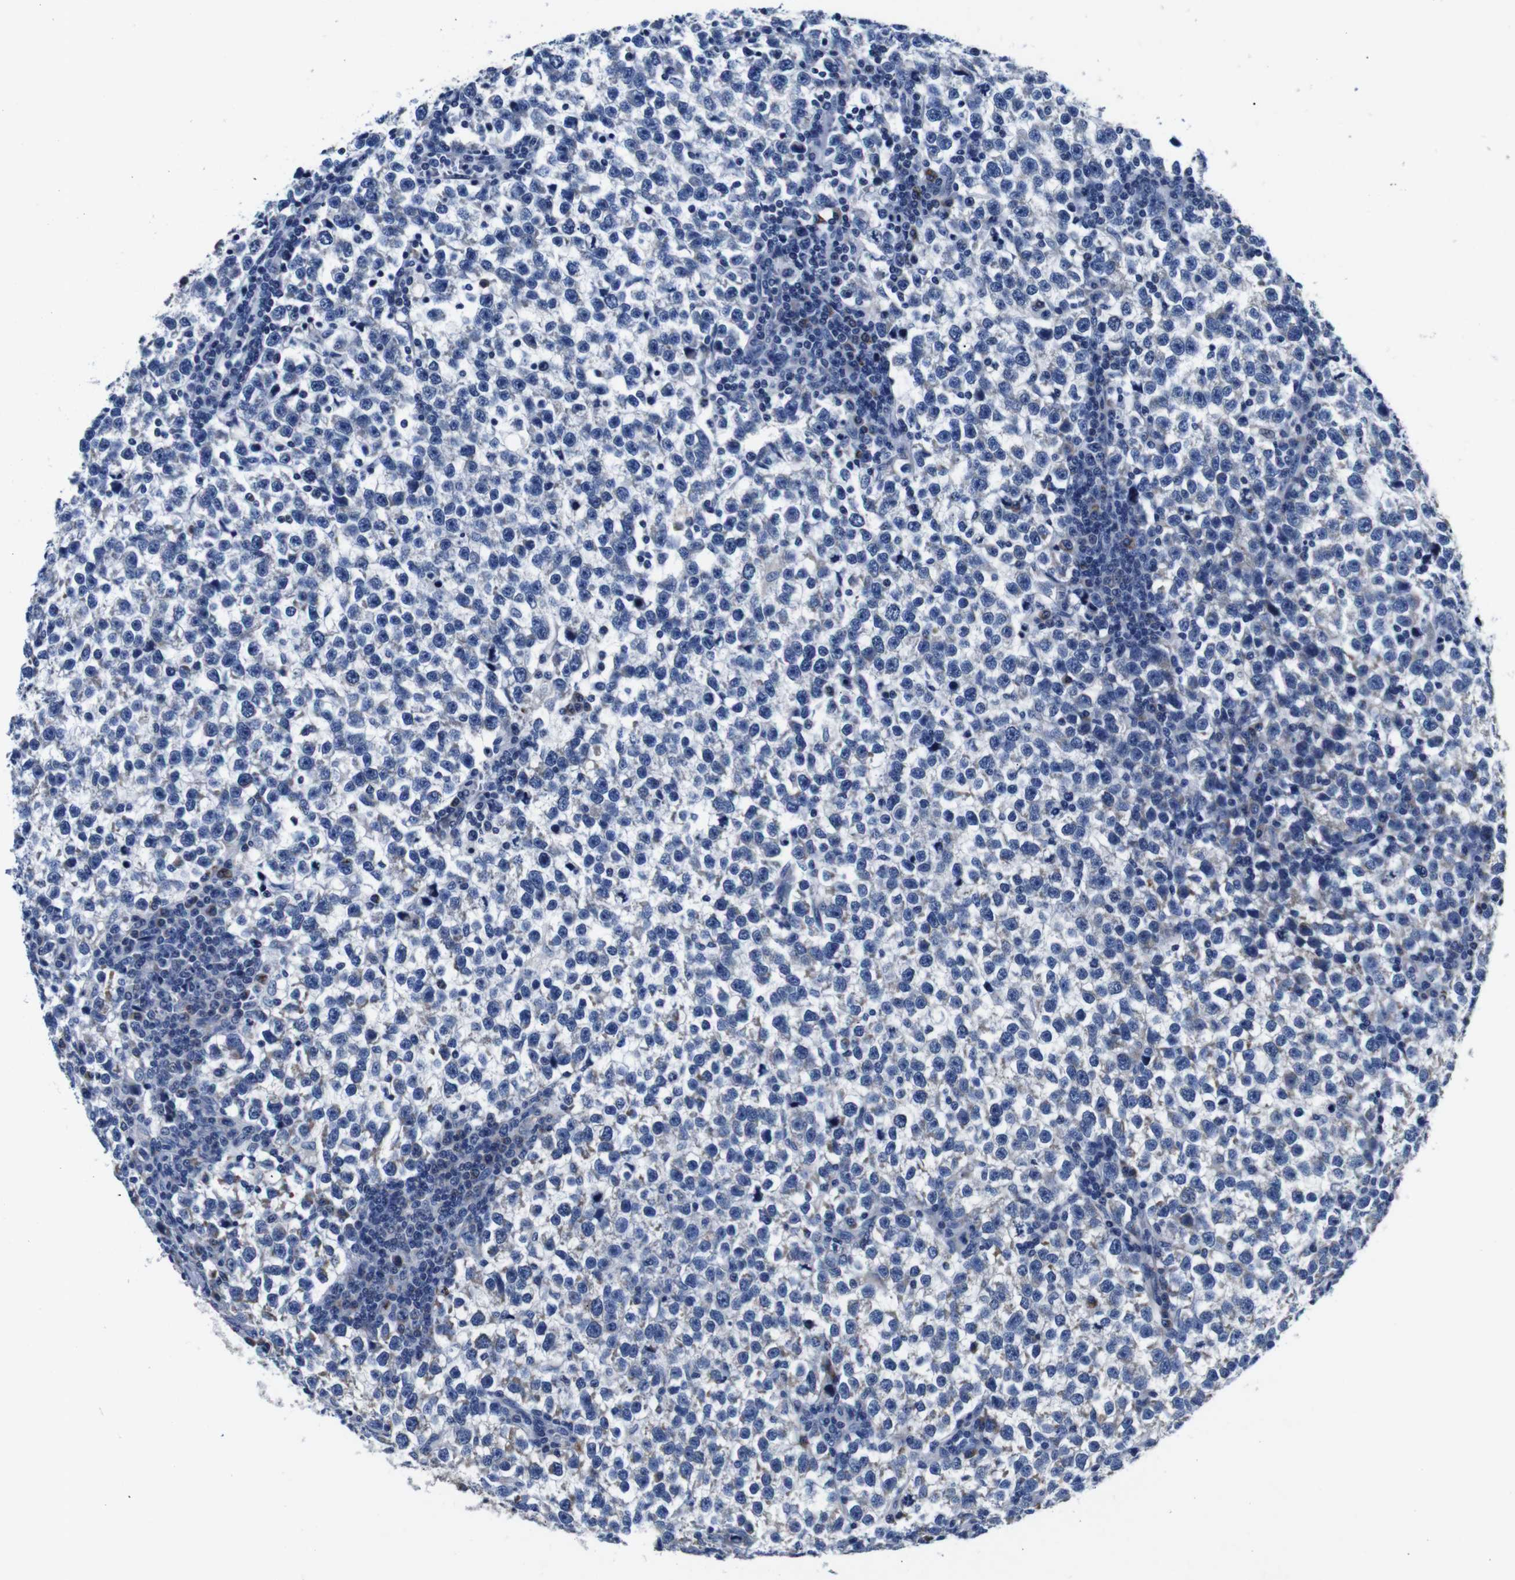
{"staining": {"intensity": "negative", "quantity": "none", "location": "none"}, "tissue": "testis cancer", "cell_type": "Tumor cells", "image_type": "cancer", "snomed": [{"axis": "morphology", "description": "Normal tissue, NOS"}, {"axis": "morphology", "description": "Seminoma, NOS"}, {"axis": "topography", "description": "Testis"}], "caption": "This photomicrograph is of testis cancer (seminoma) stained with immunohistochemistry to label a protein in brown with the nuclei are counter-stained blue. There is no expression in tumor cells. Nuclei are stained in blue.", "gene": "SNX19", "patient": {"sex": "male", "age": 43}}